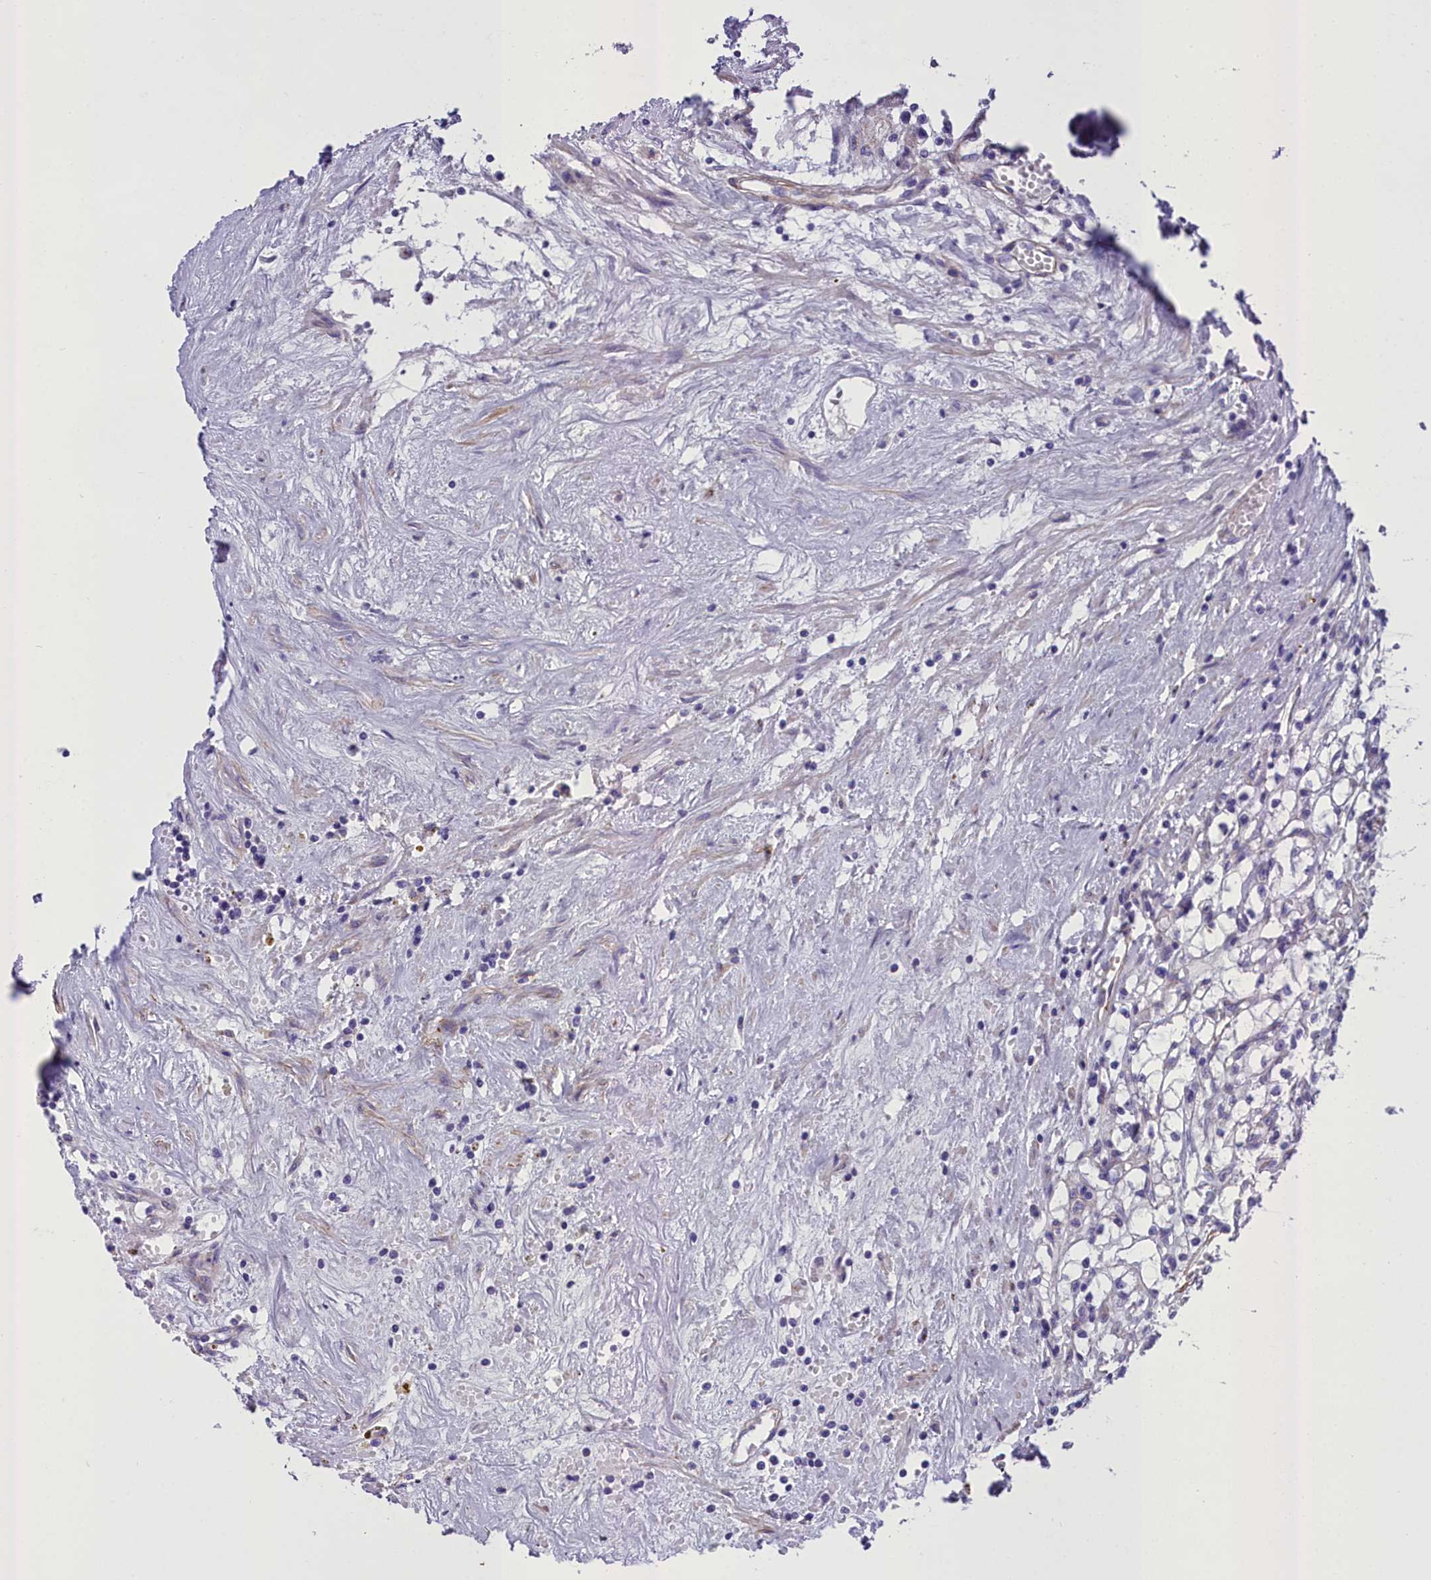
{"staining": {"intensity": "negative", "quantity": "none", "location": "none"}, "tissue": "renal cancer", "cell_type": "Tumor cells", "image_type": "cancer", "snomed": [{"axis": "morphology", "description": "Adenocarcinoma, NOS"}, {"axis": "topography", "description": "Kidney"}], "caption": "High power microscopy photomicrograph of an immunohistochemistry micrograph of renal adenocarcinoma, revealing no significant positivity in tumor cells.", "gene": "GFRA1", "patient": {"sex": "male", "age": 56}}